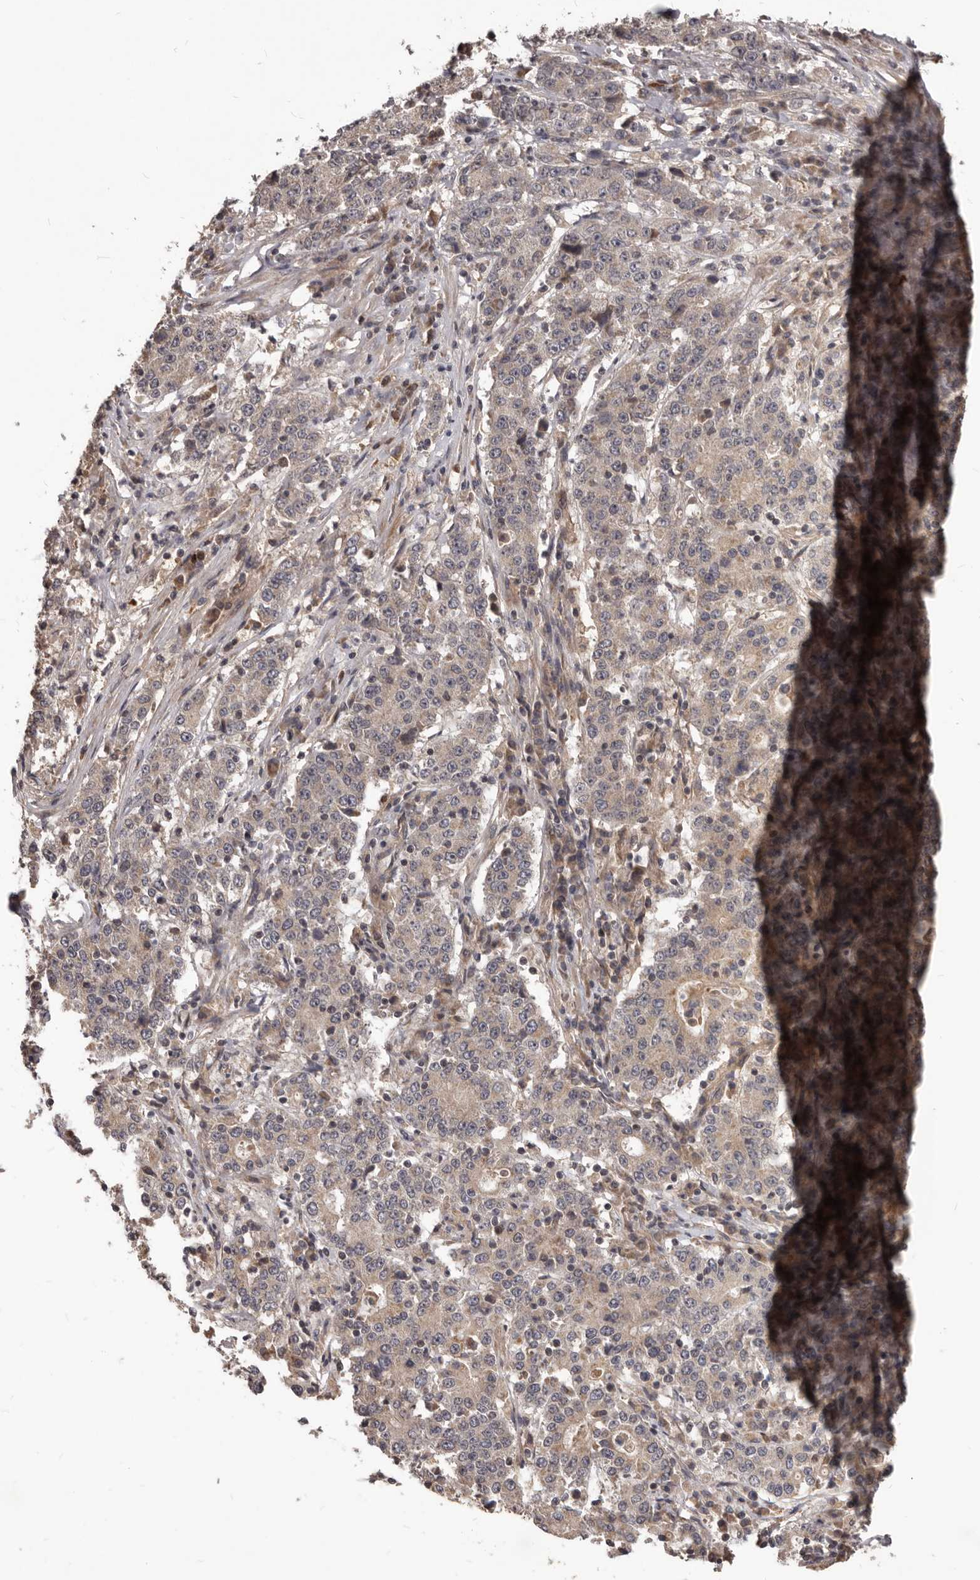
{"staining": {"intensity": "weak", "quantity": "25%-75%", "location": "cytoplasmic/membranous"}, "tissue": "stomach cancer", "cell_type": "Tumor cells", "image_type": "cancer", "snomed": [{"axis": "morphology", "description": "Adenocarcinoma, NOS"}, {"axis": "topography", "description": "Stomach"}], "caption": "Tumor cells demonstrate weak cytoplasmic/membranous staining in about 25%-75% of cells in stomach cancer (adenocarcinoma). The staining is performed using DAB (3,3'-diaminobenzidine) brown chromogen to label protein expression. The nuclei are counter-stained blue using hematoxylin.", "gene": "GABPB2", "patient": {"sex": "male", "age": 59}}